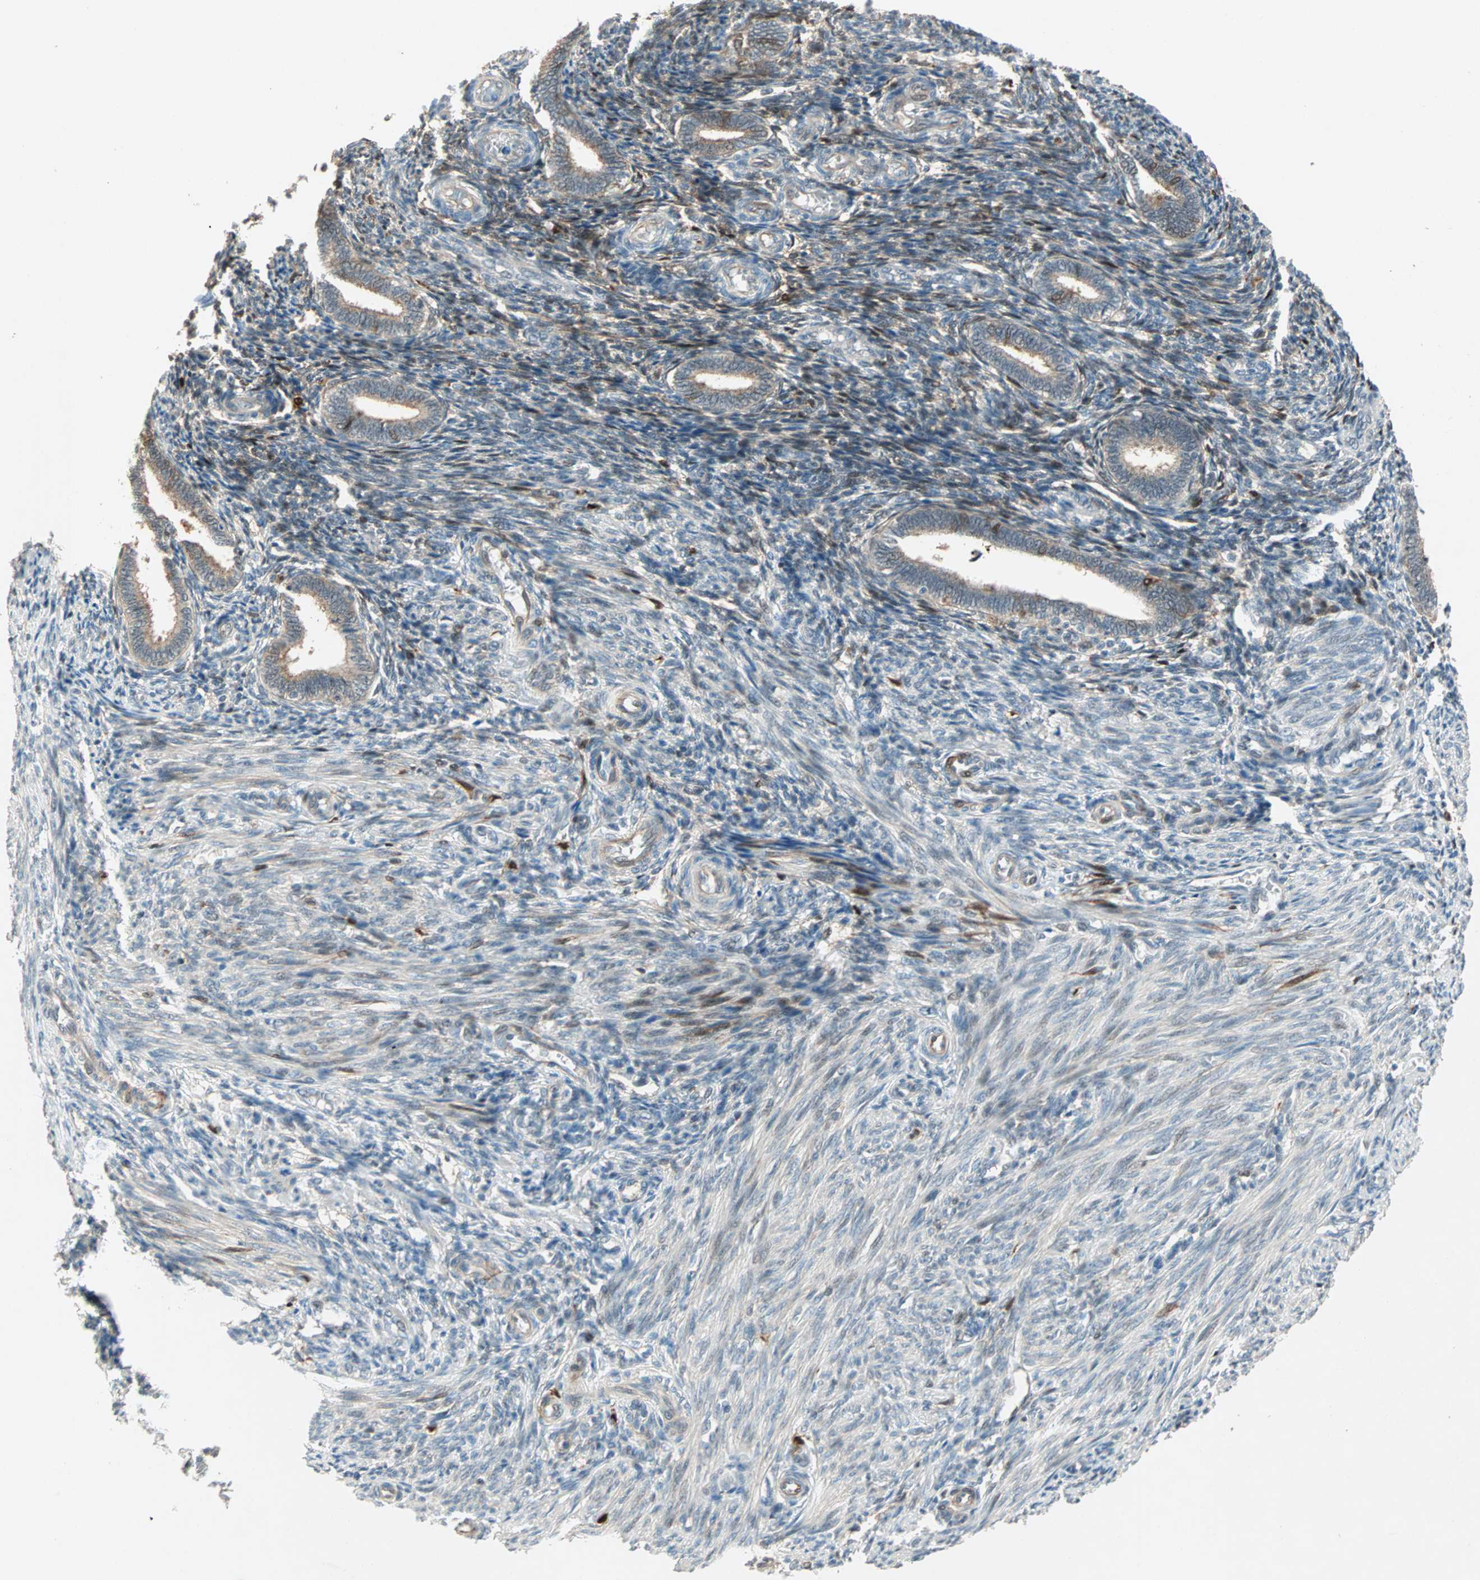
{"staining": {"intensity": "moderate", "quantity": "<25%", "location": "cytoplasmic/membranous"}, "tissue": "endometrium", "cell_type": "Cells in endometrial stroma", "image_type": "normal", "snomed": [{"axis": "morphology", "description": "Normal tissue, NOS"}, {"axis": "topography", "description": "Endometrium"}], "caption": "Endometrium stained with DAB (3,3'-diaminobenzidine) IHC exhibits low levels of moderate cytoplasmic/membranous staining in approximately <25% of cells in endometrial stroma. Immunohistochemistry (ihc) stains the protein in brown and the nuclei are stained blue.", "gene": "RTL6", "patient": {"sex": "female", "age": 27}}